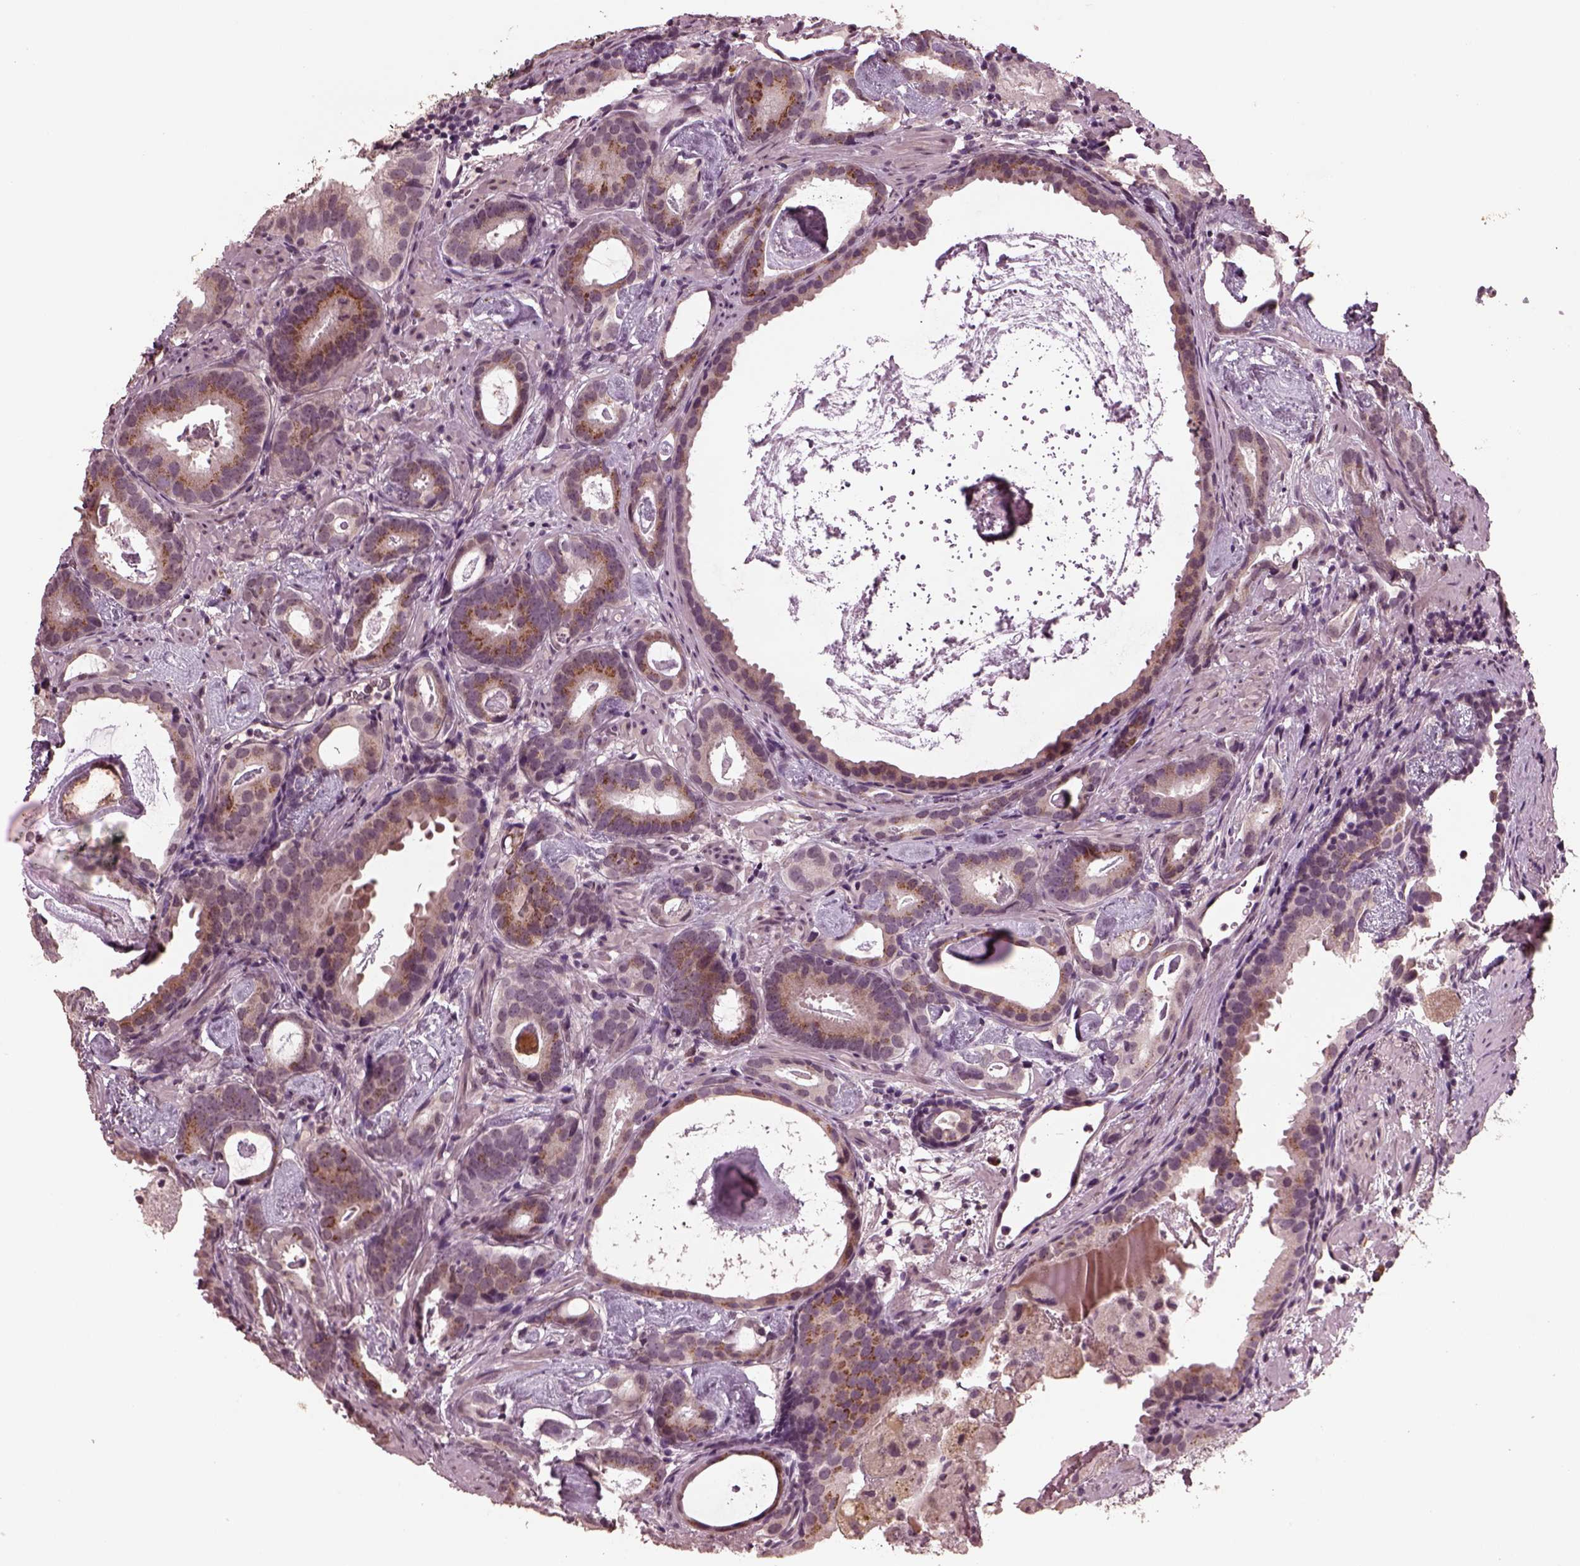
{"staining": {"intensity": "moderate", "quantity": ">75%", "location": "cytoplasmic/membranous"}, "tissue": "prostate cancer", "cell_type": "Tumor cells", "image_type": "cancer", "snomed": [{"axis": "morphology", "description": "Adenocarcinoma, Low grade"}, {"axis": "topography", "description": "Prostate and seminal vesicle, NOS"}], "caption": "An immunohistochemistry (IHC) histopathology image of neoplastic tissue is shown. Protein staining in brown labels moderate cytoplasmic/membranous positivity in adenocarcinoma (low-grade) (prostate) within tumor cells.", "gene": "IL18RAP", "patient": {"sex": "male", "age": 71}}